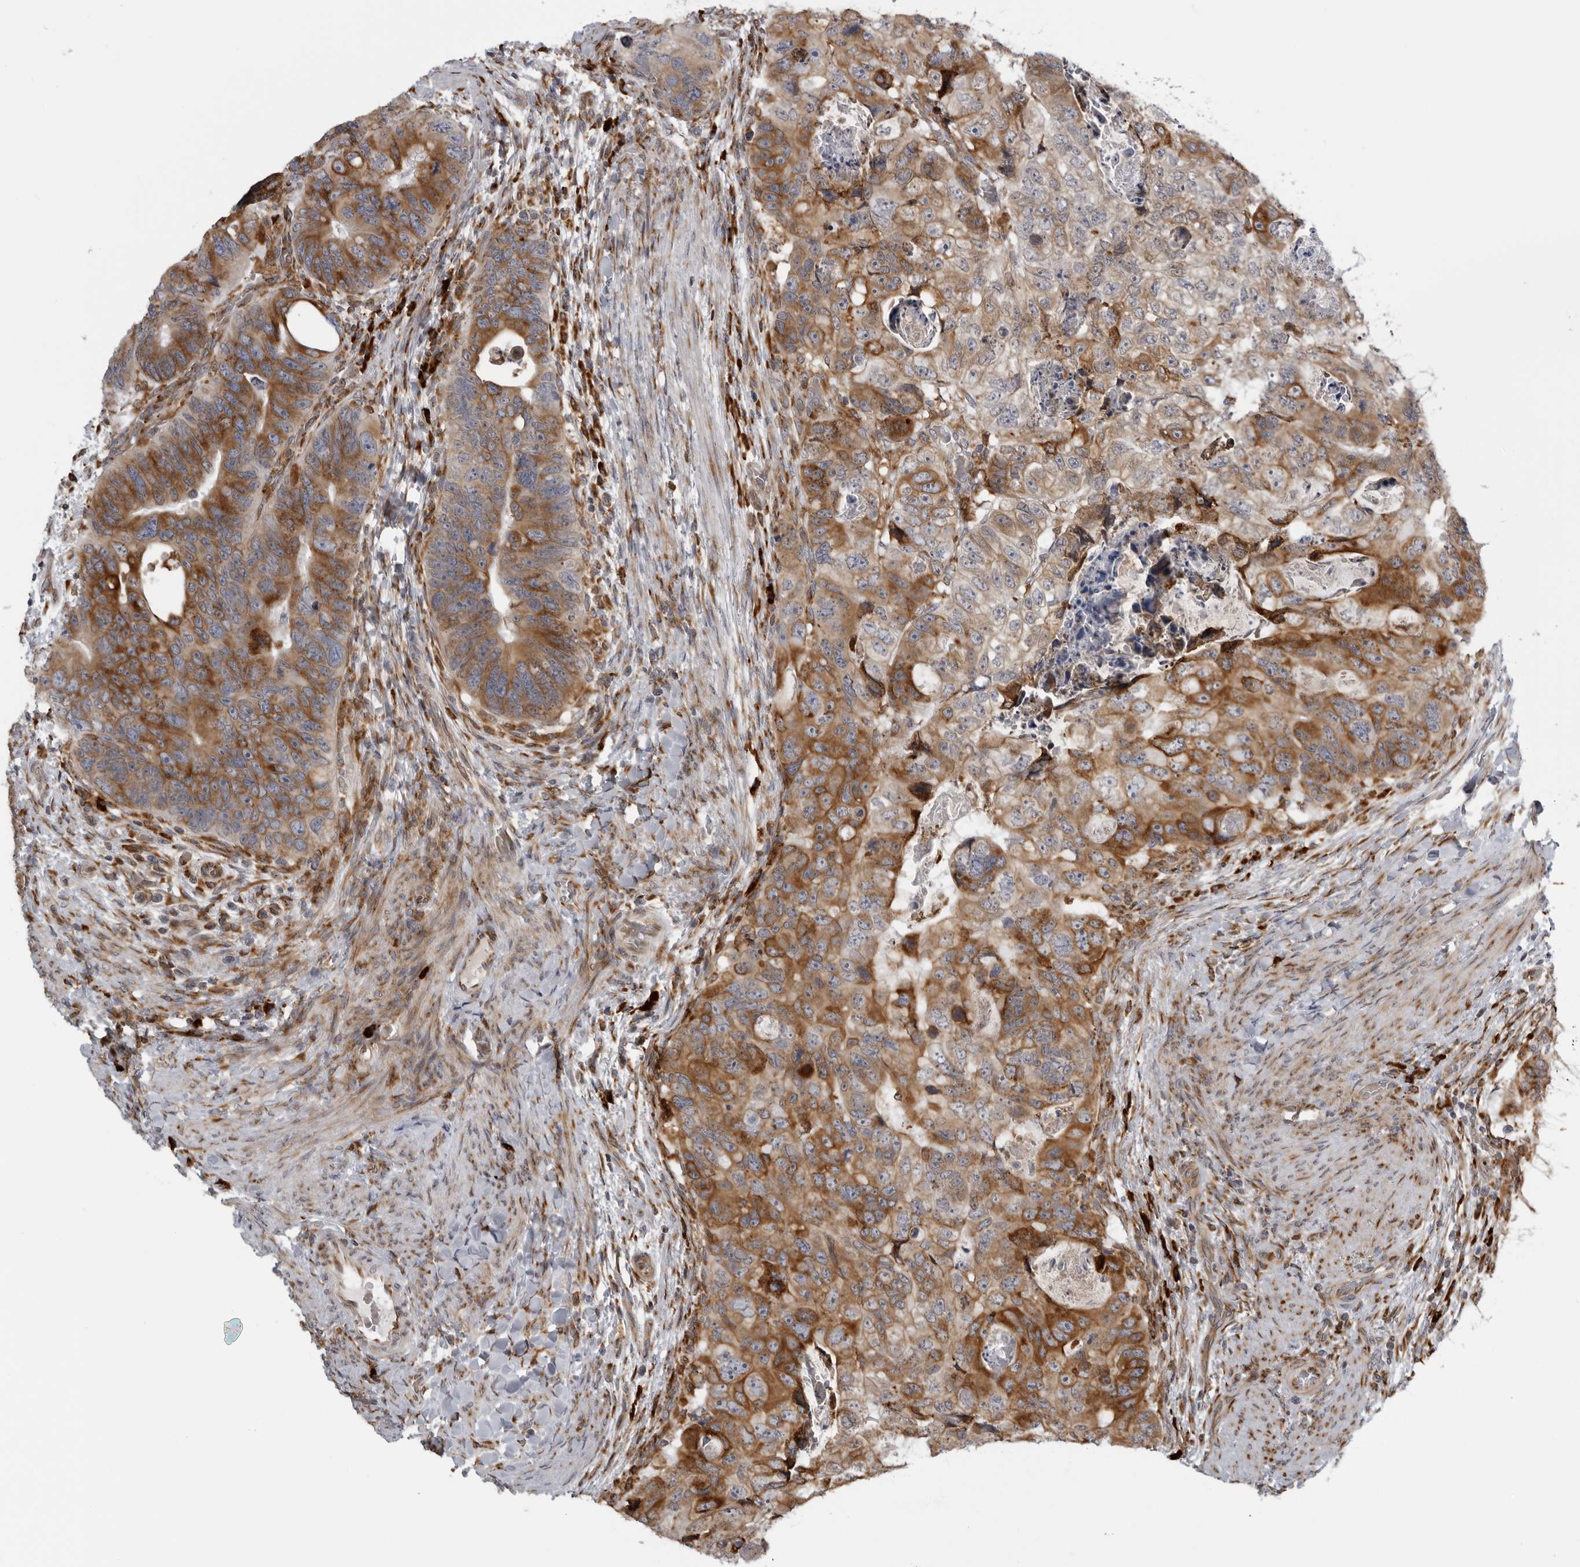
{"staining": {"intensity": "strong", "quantity": ">75%", "location": "cytoplasmic/membranous"}, "tissue": "colorectal cancer", "cell_type": "Tumor cells", "image_type": "cancer", "snomed": [{"axis": "morphology", "description": "Adenocarcinoma, NOS"}, {"axis": "topography", "description": "Rectum"}], "caption": "Immunohistochemistry (IHC) (DAB) staining of human colorectal cancer (adenocarcinoma) demonstrates strong cytoplasmic/membranous protein positivity in approximately >75% of tumor cells. (Stains: DAB in brown, nuclei in blue, Microscopy: brightfield microscopy at high magnification).", "gene": "ALPK2", "patient": {"sex": "male", "age": 59}}